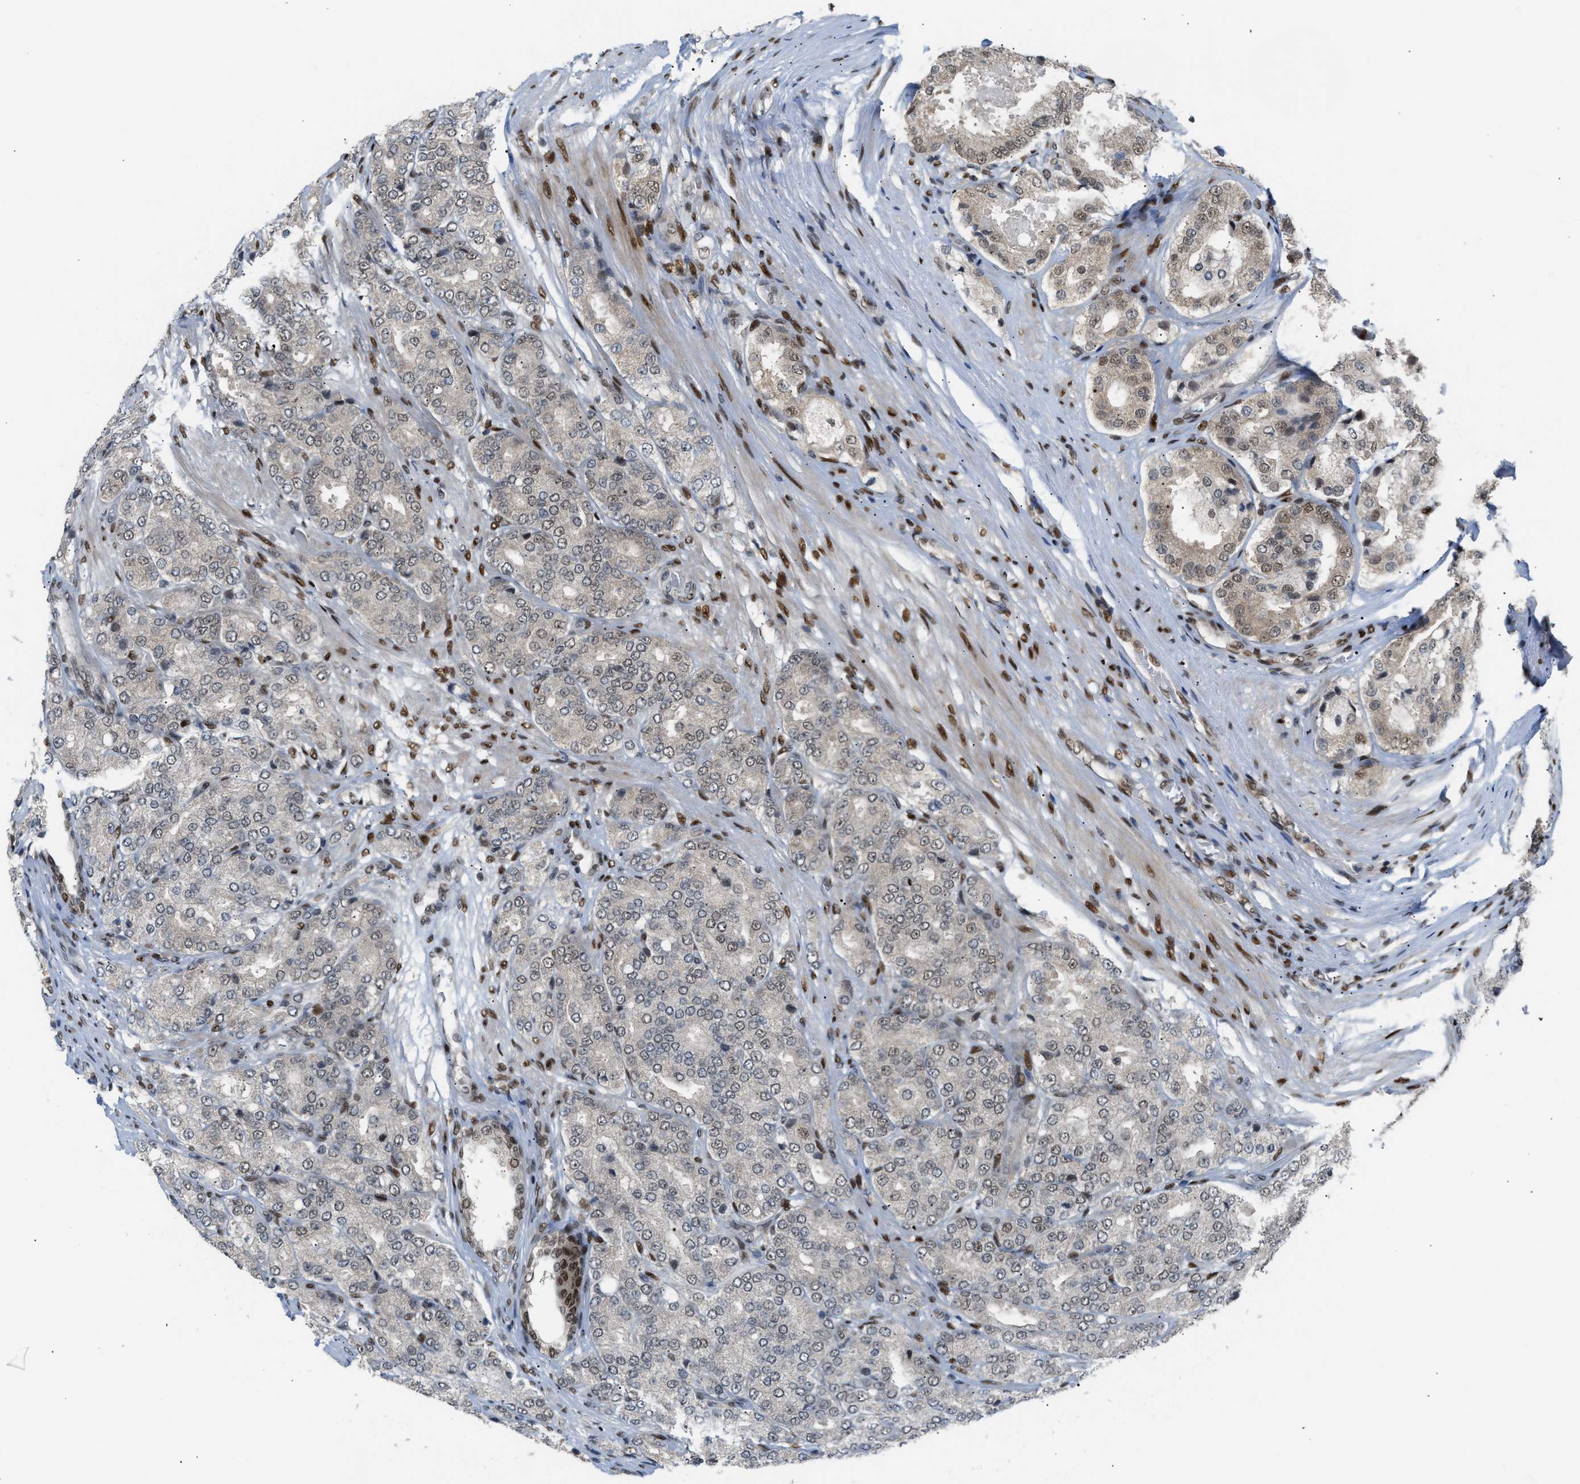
{"staining": {"intensity": "weak", "quantity": "<25%", "location": "cytoplasmic/membranous,nuclear"}, "tissue": "prostate cancer", "cell_type": "Tumor cells", "image_type": "cancer", "snomed": [{"axis": "morphology", "description": "Adenocarcinoma, High grade"}, {"axis": "topography", "description": "Prostate"}], "caption": "Immunohistochemistry of prostate cancer (high-grade adenocarcinoma) shows no staining in tumor cells.", "gene": "SSBP2", "patient": {"sex": "male", "age": 65}}